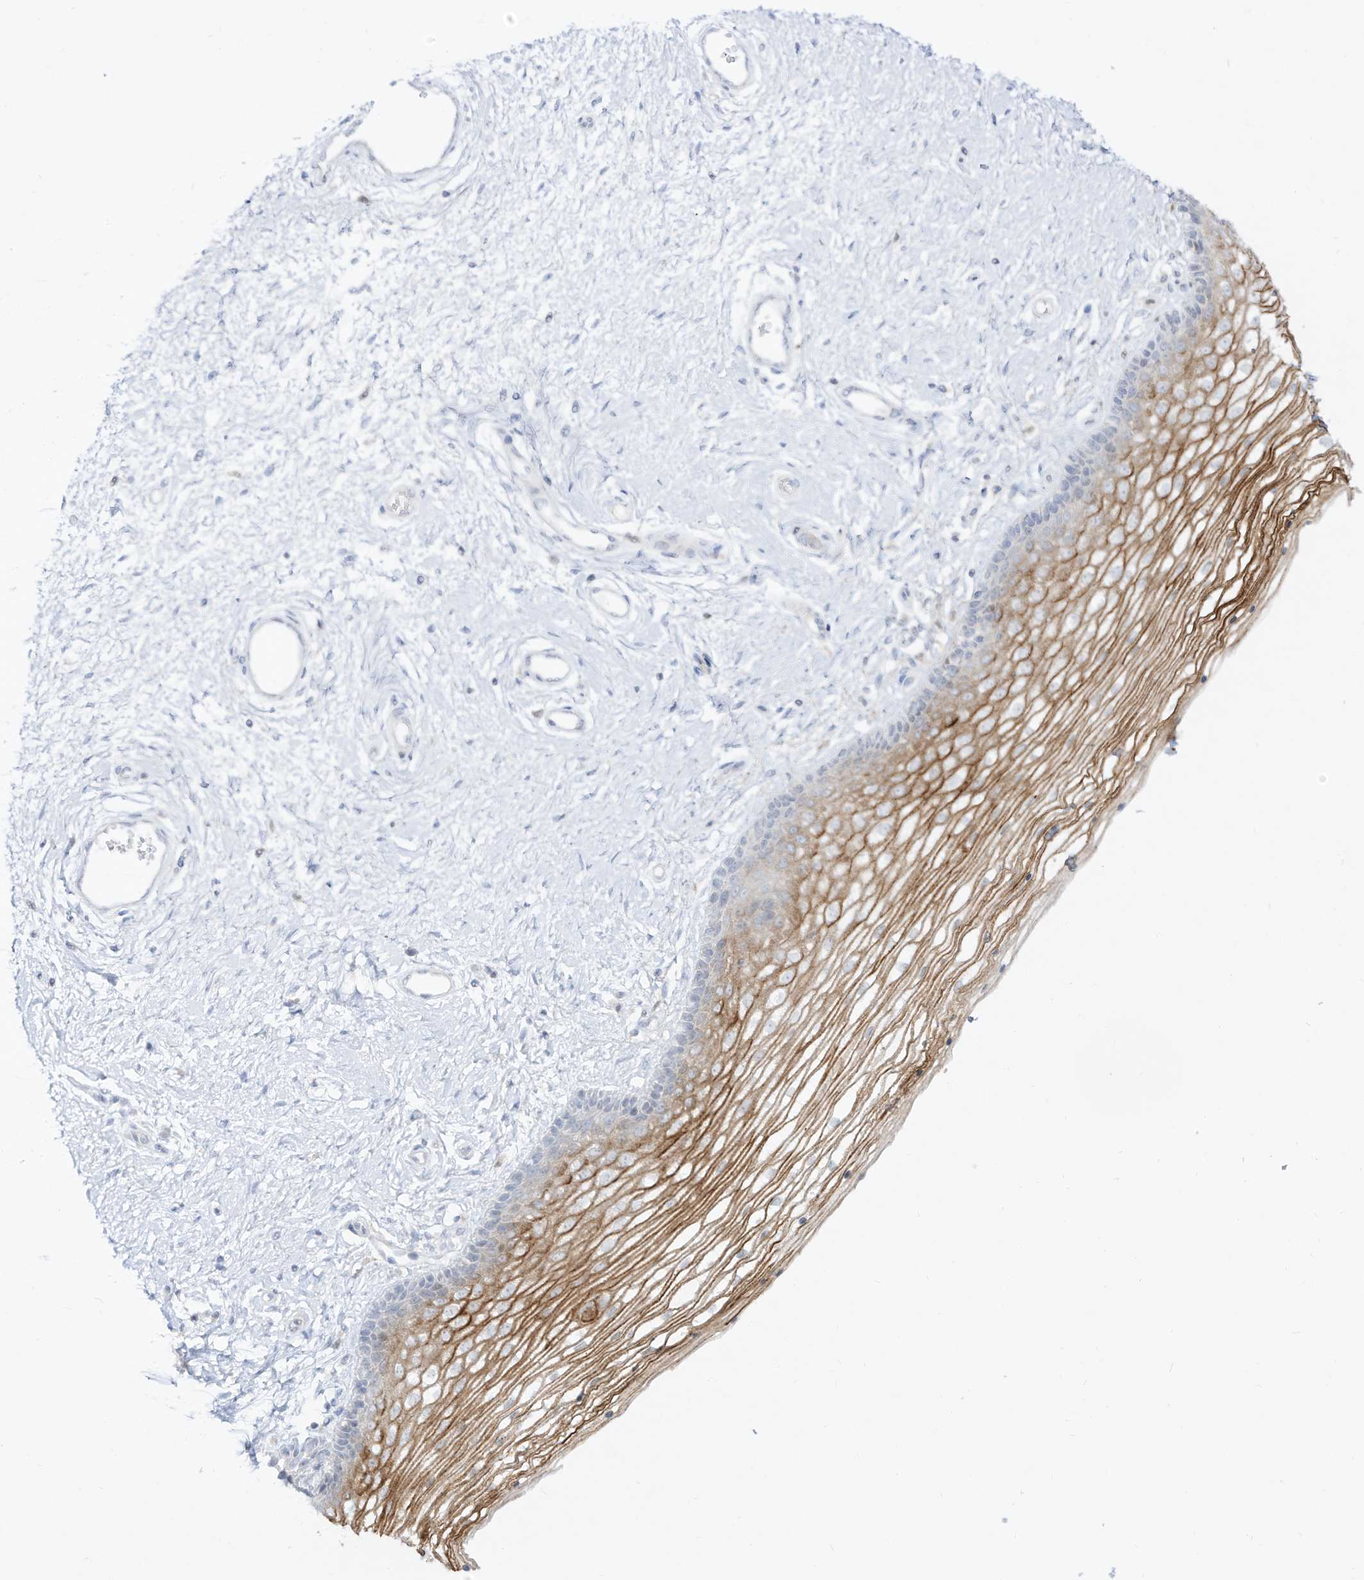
{"staining": {"intensity": "moderate", "quantity": "25%-75%", "location": "cytoplasmic/membranous"}, "tissue": "vagina", "cell_type": "Squamous epithelial cells", "image_type": "normal", "snomed": [{"axis": "morphology", "description": "Normal tissue, NOS"}, {"axis": "topography", "description": "Vagina"}], "caption": "A brown stain labels moderate cytoplasmic/membranous staining of a protein in squamous epithelial cells of unremarkable vagina. (DAB IHC, brown staining for protein, blue staining for nuclei).", "gene": "DMKN", "patient": {"sex": "female", "age": 46}}